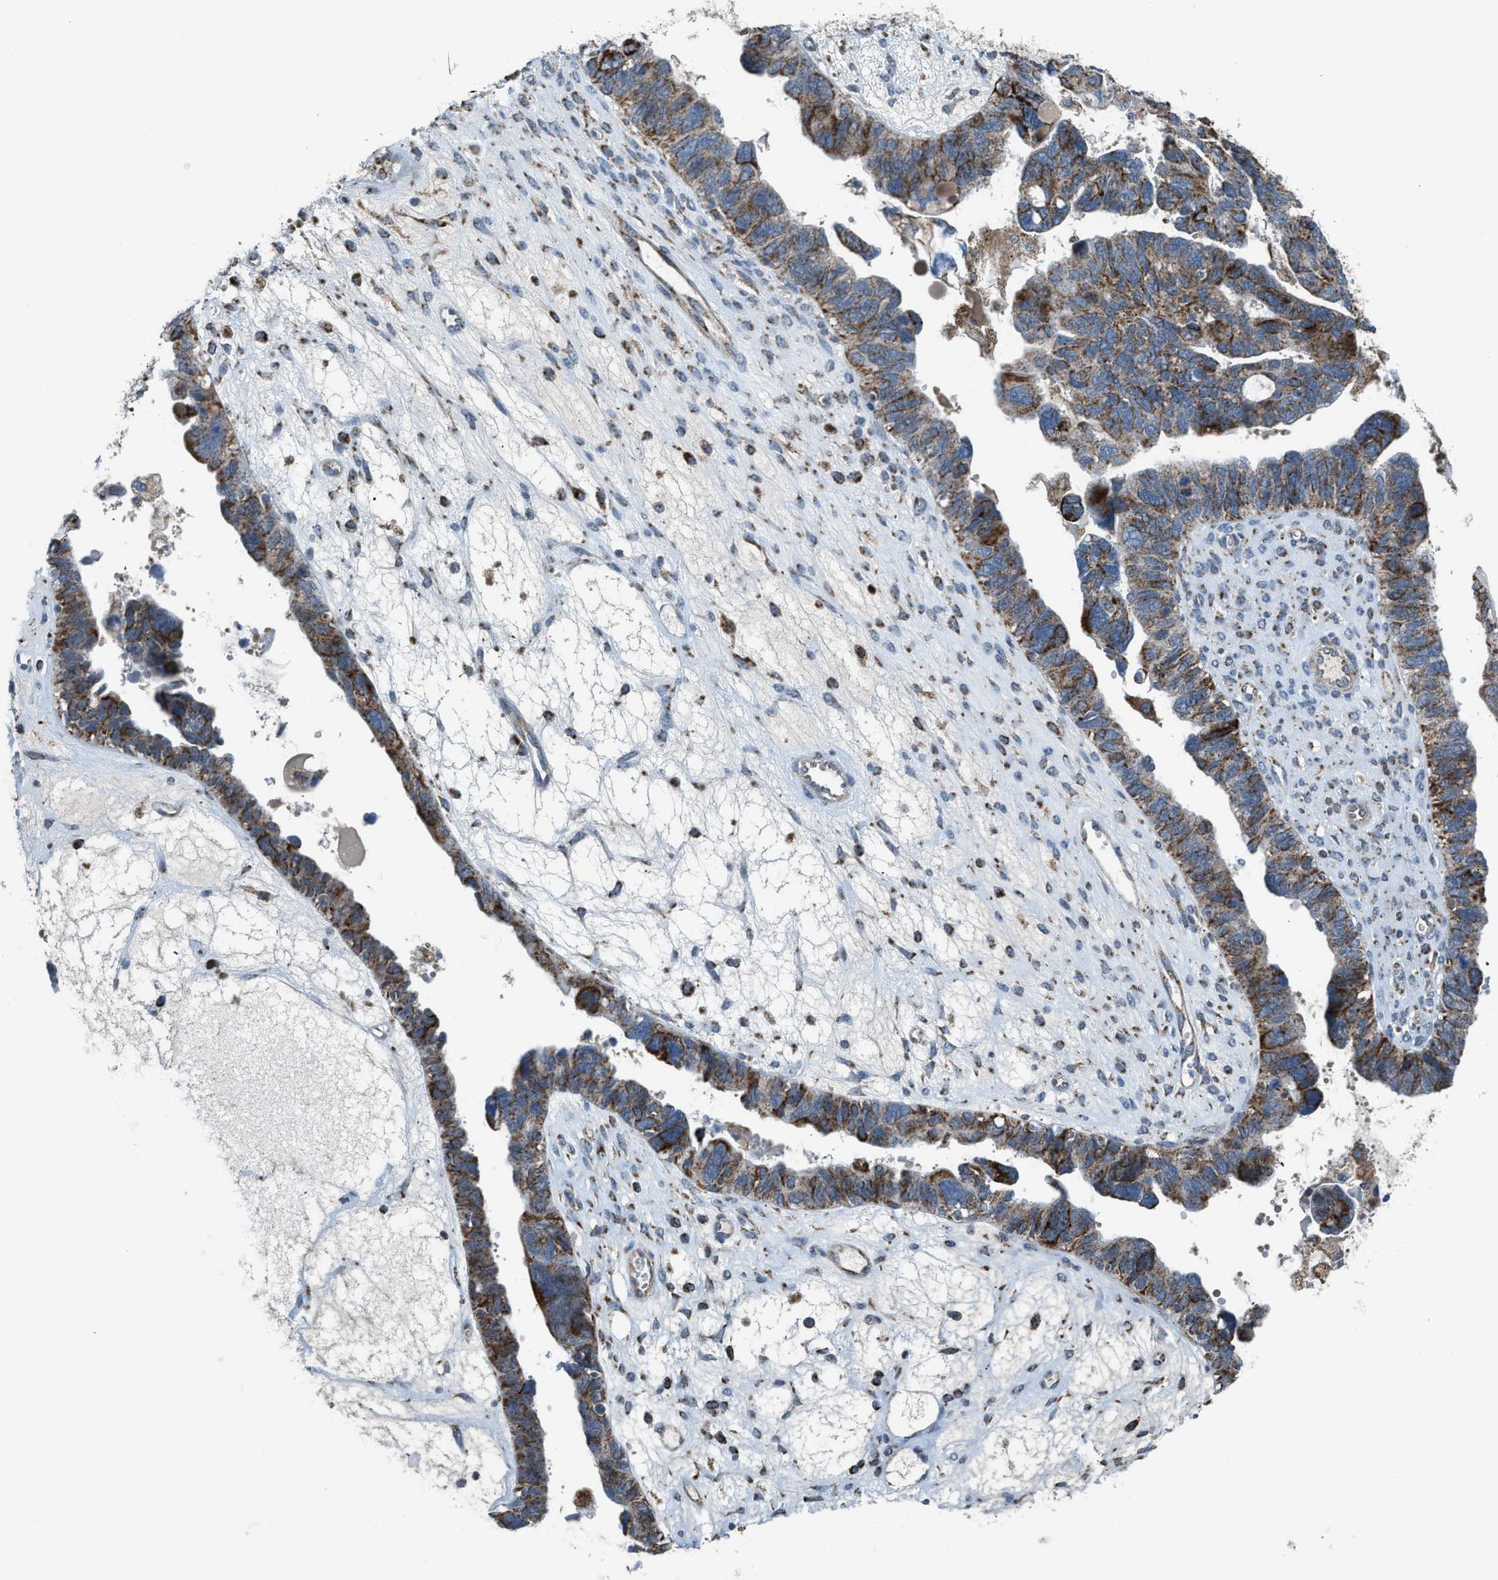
{"staining": {"intensity": "moderate", "quantity": ">75%", "location": "cytoplasmic/membranous"}, "tissue": "ovarian cancer", "cell_type": "Tumor cells", "image_type": "cancer", "snomed": [{"axis": "morphology", "description": "Cystadenocarcinoma, serous, NOS"}, {"axis": "topography", "description": "Ovary"}], "caption": "Immunohistochemistry (IHC) (DAB (3,3'-diaminobenzidine)) staining of human ovarian serous cystadenocarcinoma shows moderate cytoplasmic/membranous protein positivity in approximately >75% of tumor cells.", "gene": "SMIM20", "patient": {"sex": "female", "age": 79}}